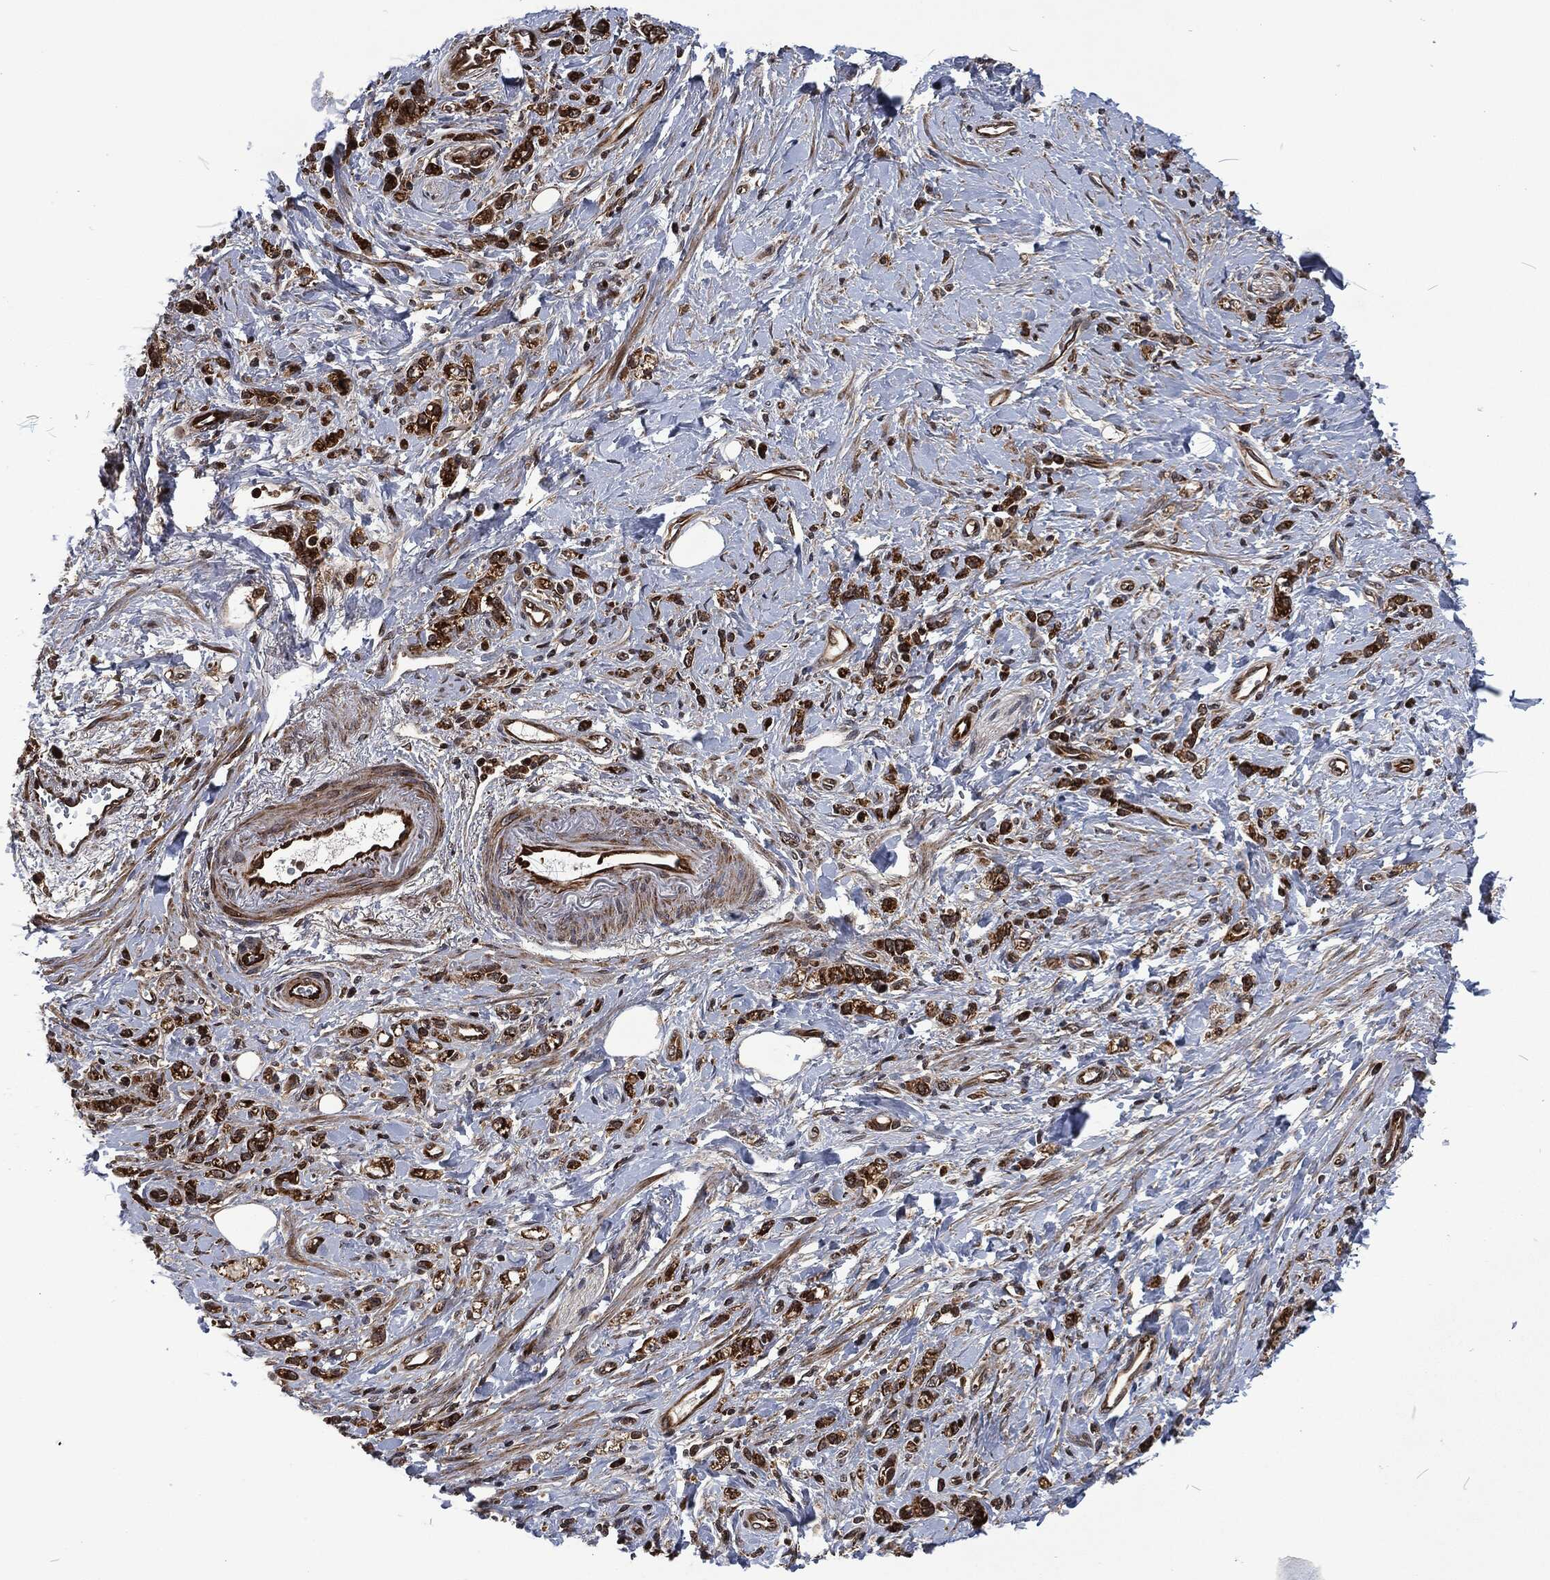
{"staining": {"intensity": "strong", "quantity": ">75%", "location": "cytoplasmic/membranous"}, "tissue": "stomach cancer", "cell_type": "Tumor cells", "image_type": "cancer", "snomed": [{"axis": "morphology", "description": "Adenocarcinoma, NOS"}, {"axis": "topography", "description": "Stomach"}], "caption": "Immunohistochemistry (DAB) staining of adenocarcinoma (stomach) exhibits strong cytoplasmic/membranous protein expression in about >75% of tumor cells.", "gene": "CMPK2", "patient": {"sex": "male", "age": 77}}